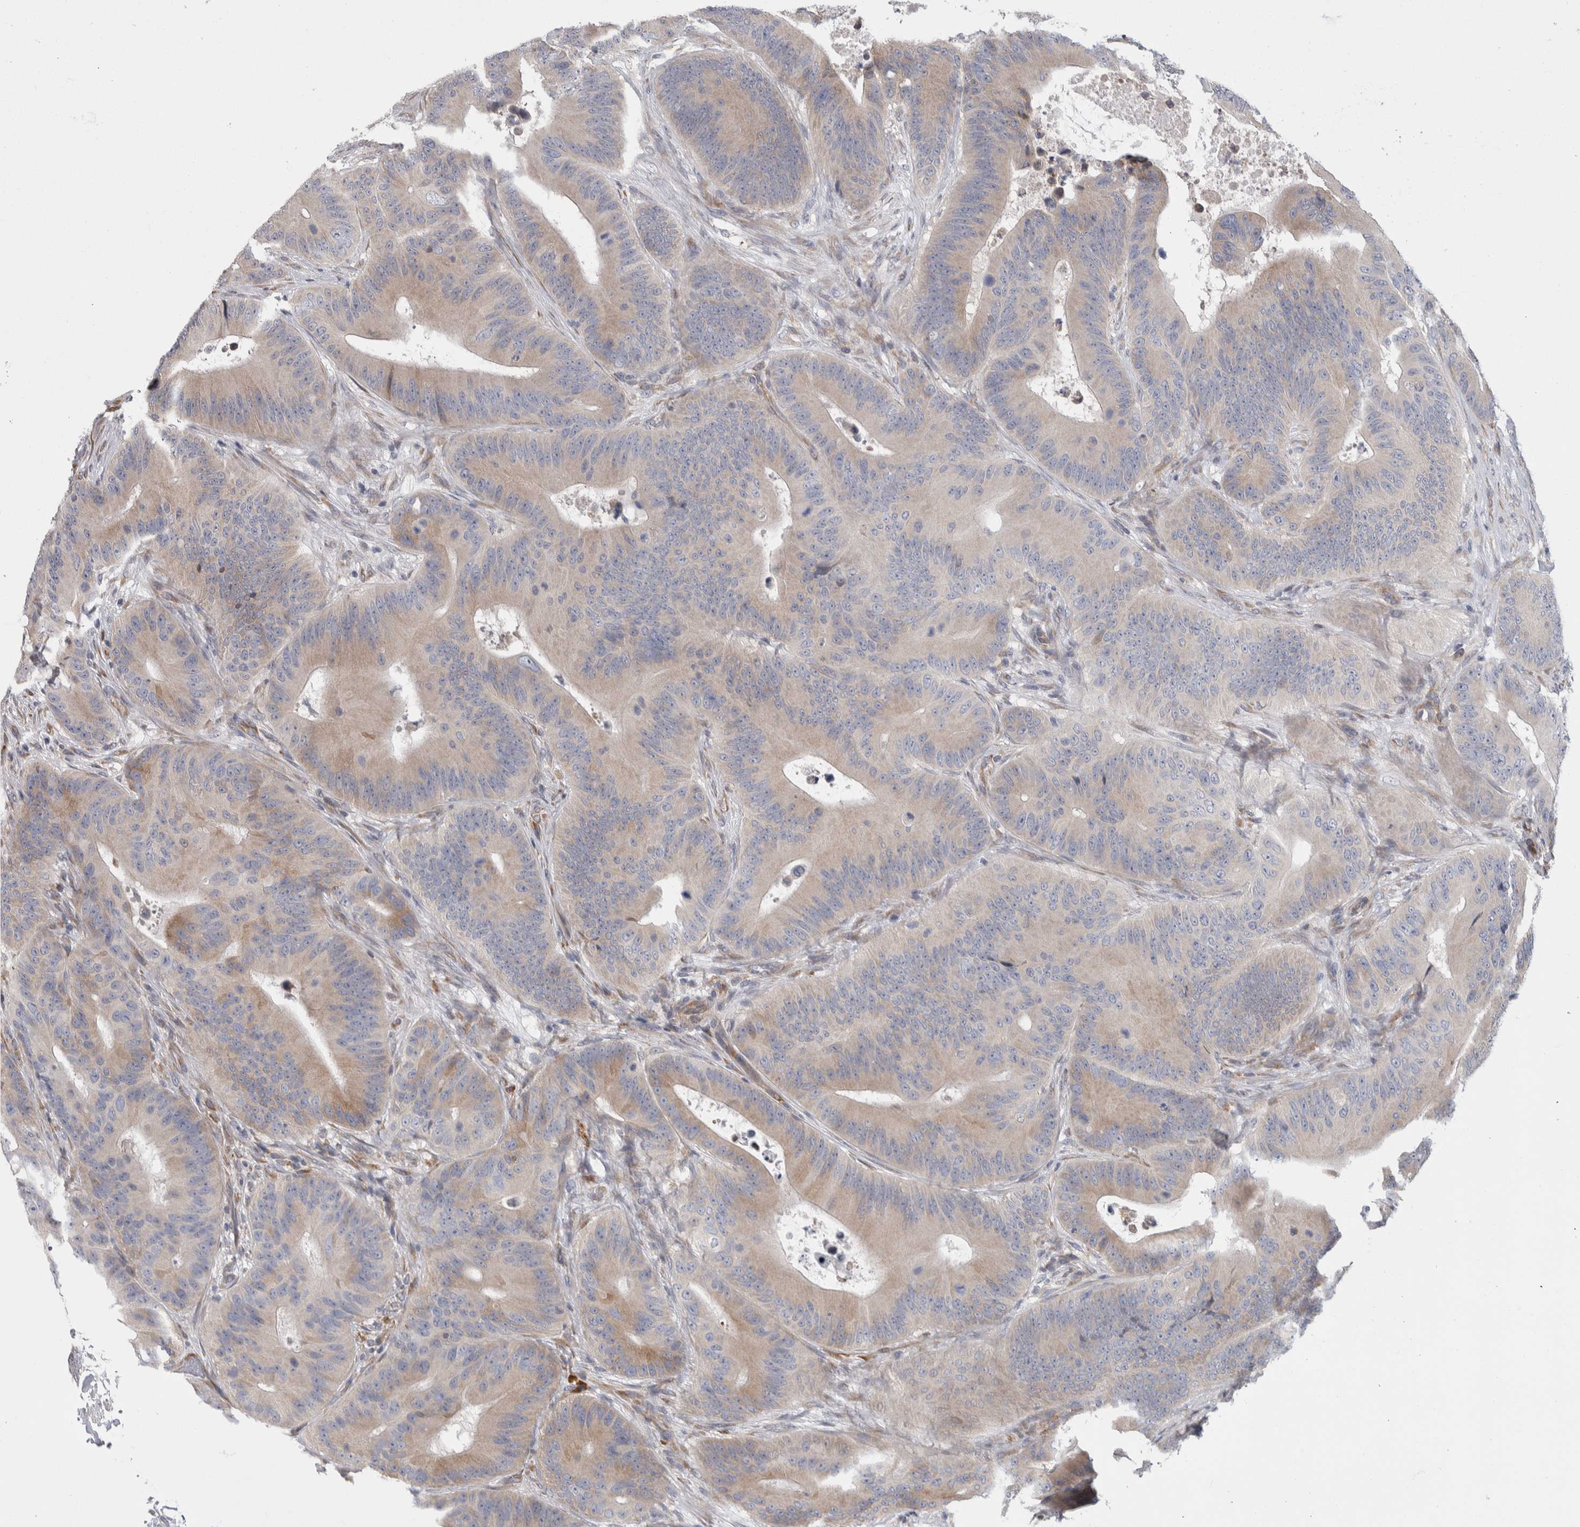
{"staining": {"intensity": "weak", "quantity": "25%-75%", "location": "cytoplasmic/membranous"}, "tissue": "colorectal cancer", "cell_type": "Tumor cells", "image_type": "cancer", "snomed": [{"axis": "morphology", "description": "Adenocarcinoma, NOS"}, {"axis": "topography", "description": "Colon"}], "caption": "Adenocarcinoma (colorectal) stained with immunohistochemistry (IHC) shows weak cytoplasmic/membranous expression in approximately 25%-75% of tumor cells. Using DAB (3,3'-diaminobenzidine) (brown) and hematoxylin (blue) stains, captured at high magnification using brightfield microscopy.", "gene": "IBTK", "patient": {"sex": "male", "age": 83}}